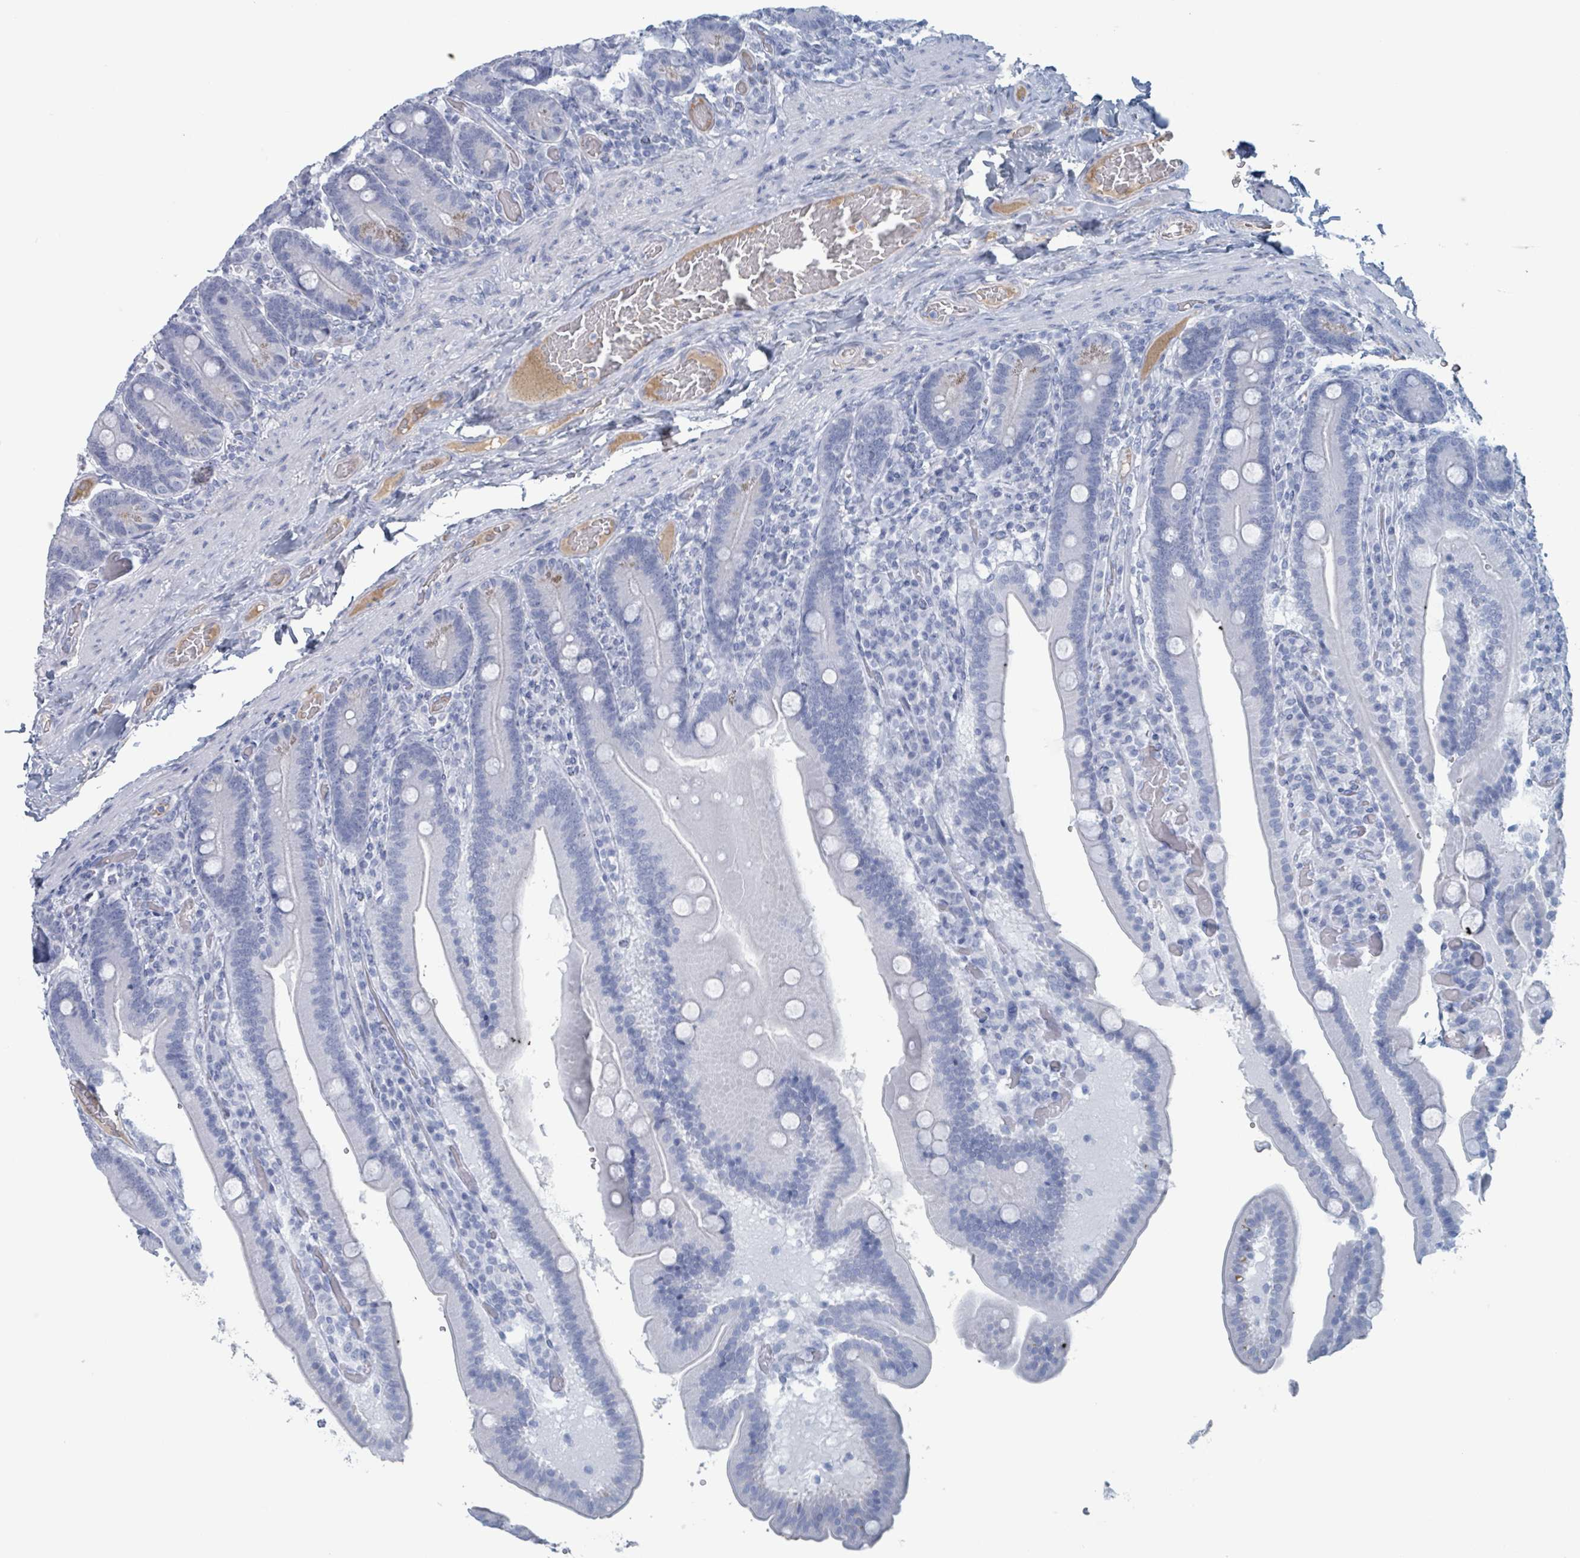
{"staining": {"intensity": "negative", "quantity": "none", "location": "none"}, "tissue": "duodenum", "cell_type": "Glandular cells", "image_type": "normal", "snomed": [{"axis": "morphology", "description": "Normal tissue, NOS"}, {"axis": "topography", "description": "Duodenum"}], "caption": "Human duodenum stained for a protein using immunohistochemistry (IHC) exhibits no staining in glandular cells.", "gene": "KLK4", "patient": {"sex": "female", "age": 62}}